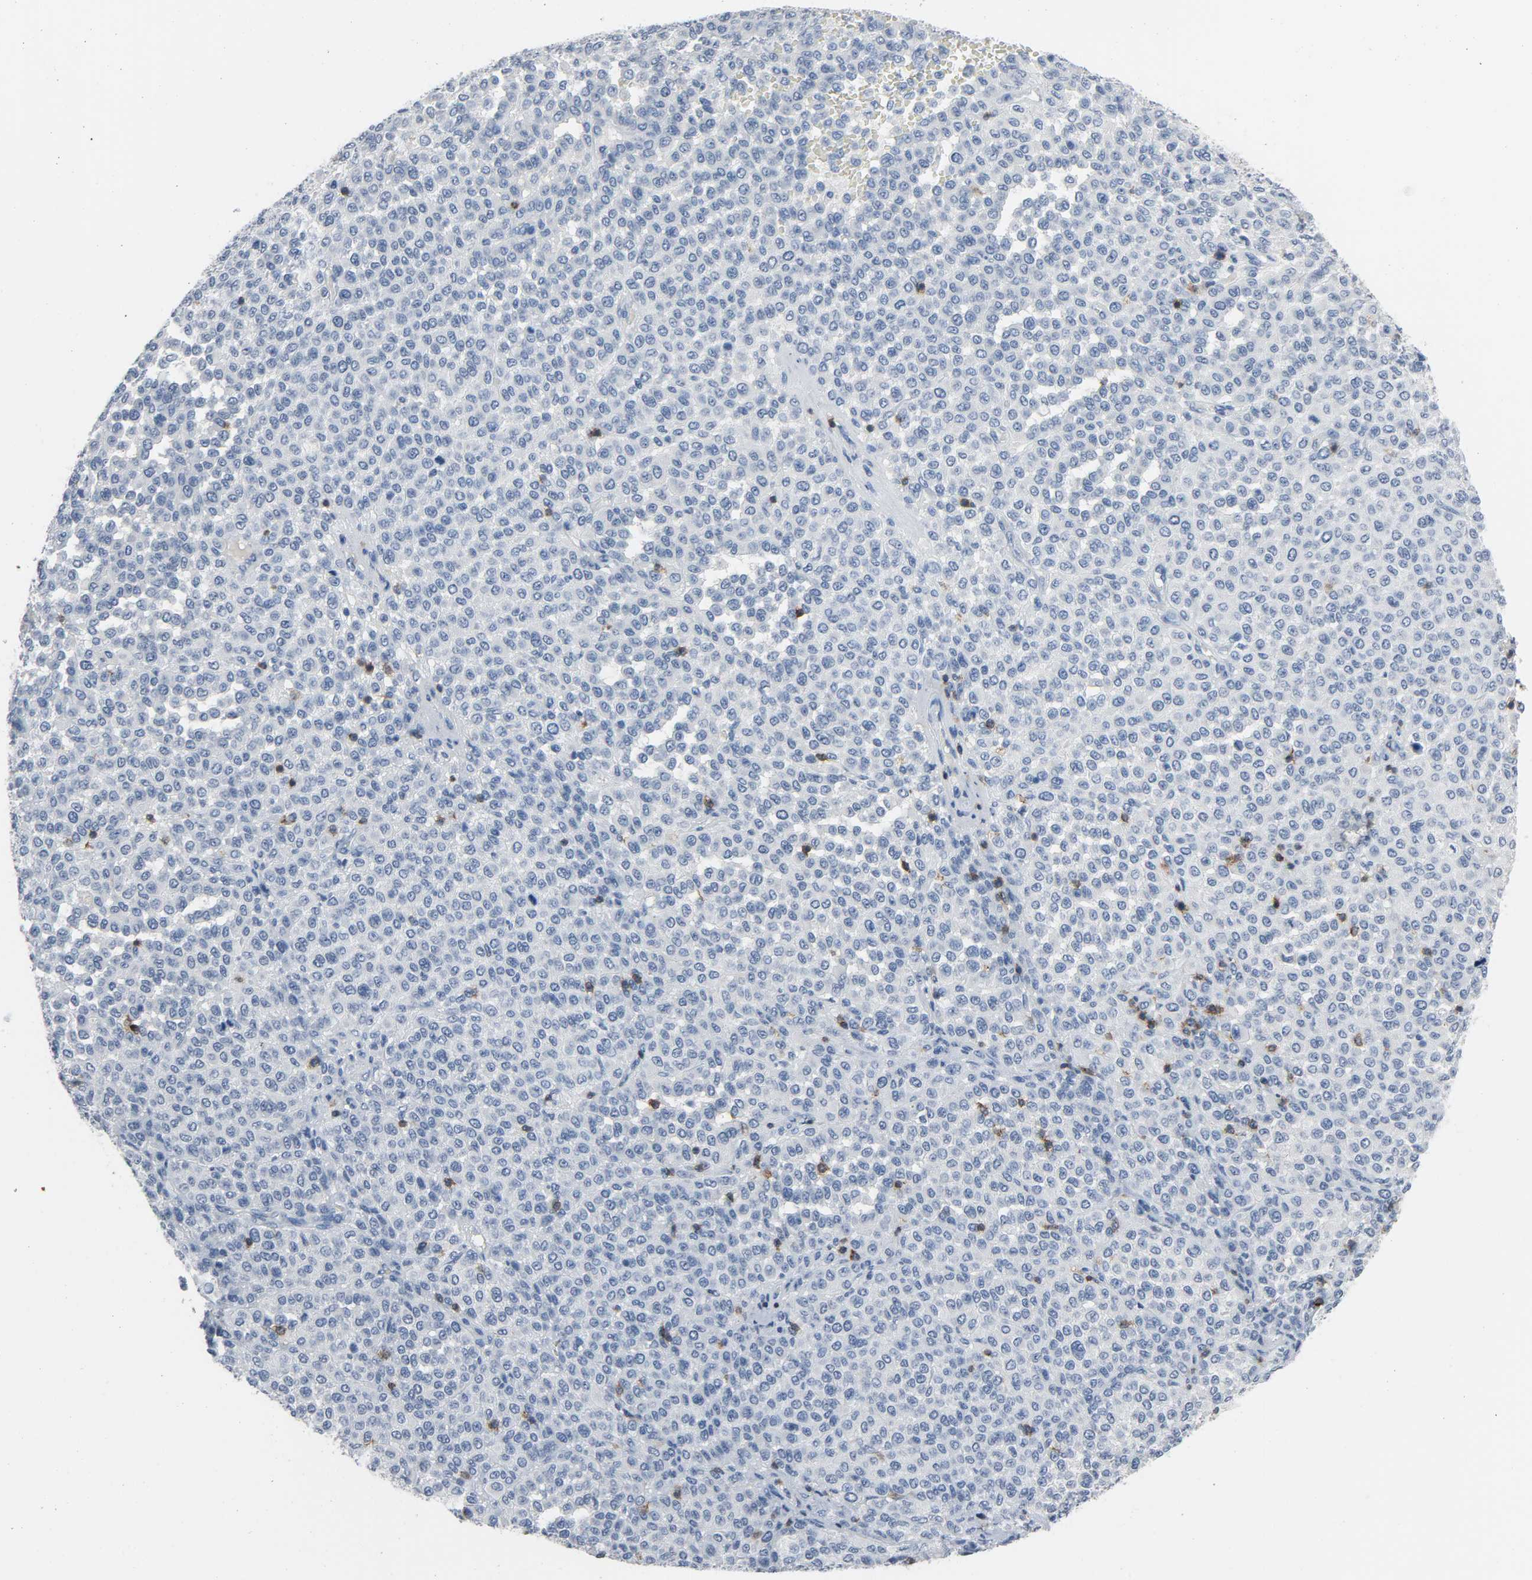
{"staining": {"intensity": "negative", "quantity": "none", "location": "none"}, "tissue": "melanoma", "cell_type": "Tumor cells", "image_type": "cancer", "snomed": [{"axis": "morphology", "description": "Malignant melanoma, Metastatic site"}, {"axis": "topography", "description": "Pancreas"}], "caption": "An IHC micrograph of melanoma is shown. There is no staining in tumor cells of melanoma.", "gene": "LCK", "patient": {"sex": "female", "age": 30}}